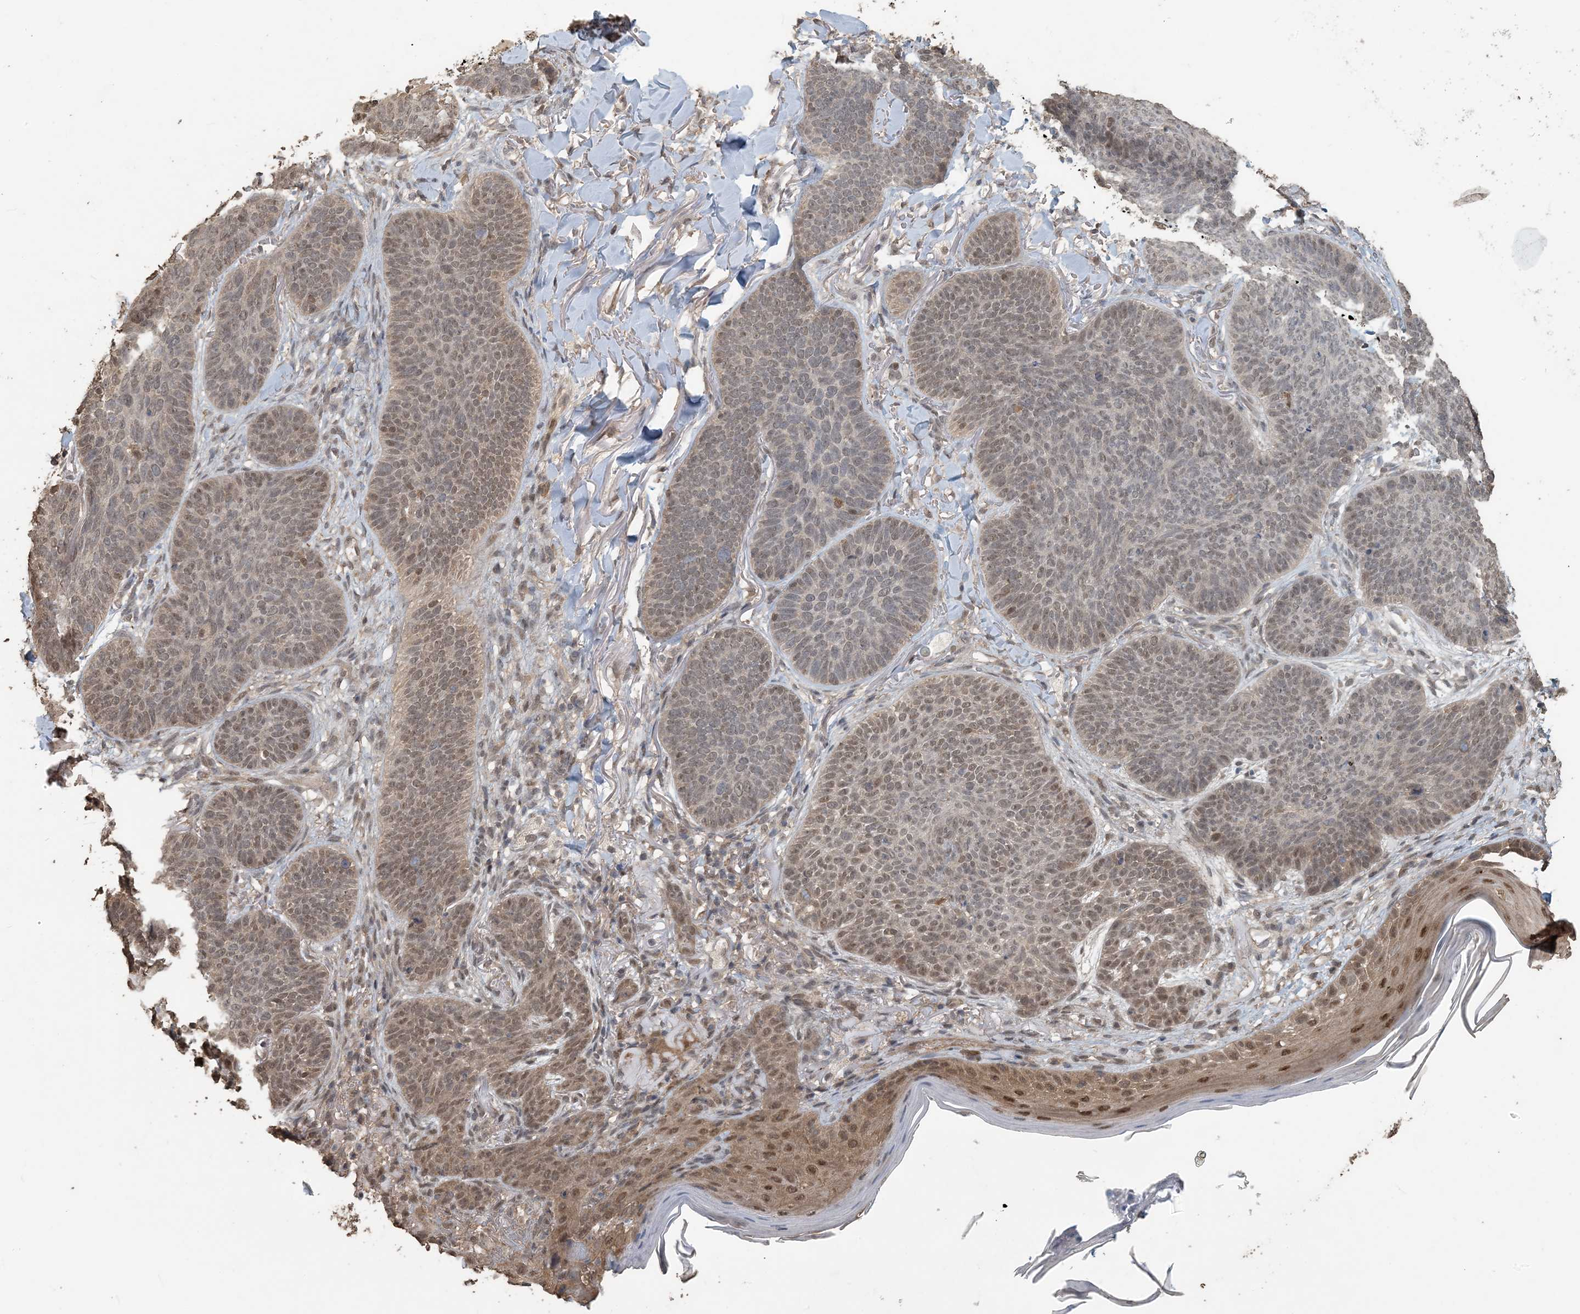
{"staining": {"intensity": "moderate", "quantity": "<25%", "location": "nuclear"}, "tissue": "skin cancer", "cell_type": "Tumor cells", "image_type": "cancer", "snomed": [{"axis": "morphology", "description": "Basal cell carcinoma"}, {"axis": "topography", "description": "Skin"}], "caption": "Basal cell carcinoma (skin) stained for a protein reveals moderate nuclear positivity in tumor cells. (DAB (3,3'-diaminobenzidine) IHC, brown staining for protein, blue staining for nuclei).", "gene": "ZC3H12A", "patient": {"sex": "male", "age": 85}}